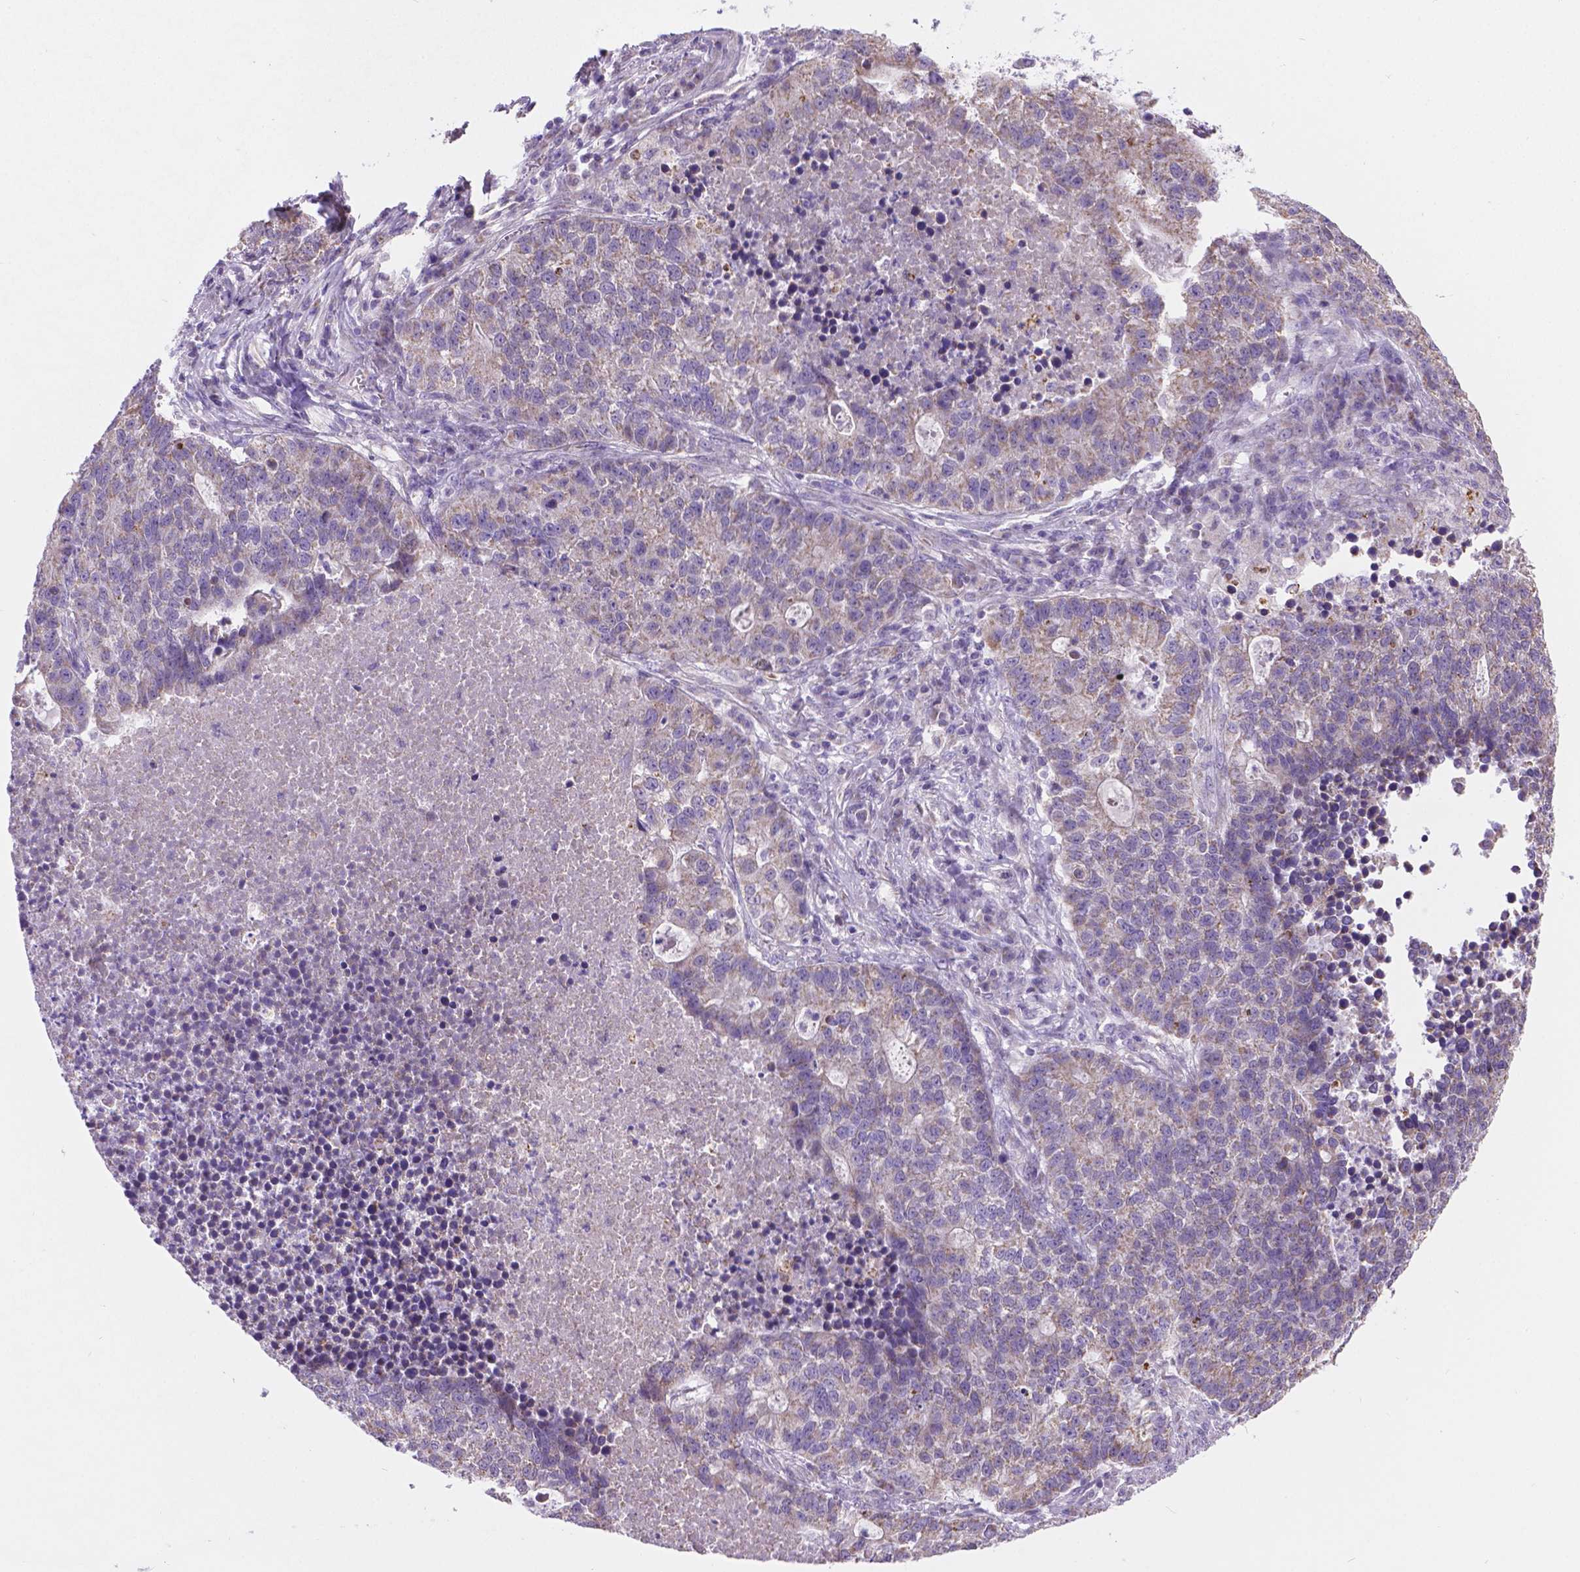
{"staining": {"intensity": "weak", "quantity": "<25%", "location": "cytoplasmic/membranous"}, "tissue": "lung cancer", "cell_type": "Tumor cells", "image_type": "cancer", "snomed": [{"axis": "morphology", "description": "Adenocarcinoma, NOS"}, {"axis": "topography", "description": "Lung"}], "caption": "Tumor cells show no significant protein staining in lung adenocarcinoma.", "gene": "CSPG5", "patient": {"sex": "male", "age": 57}}